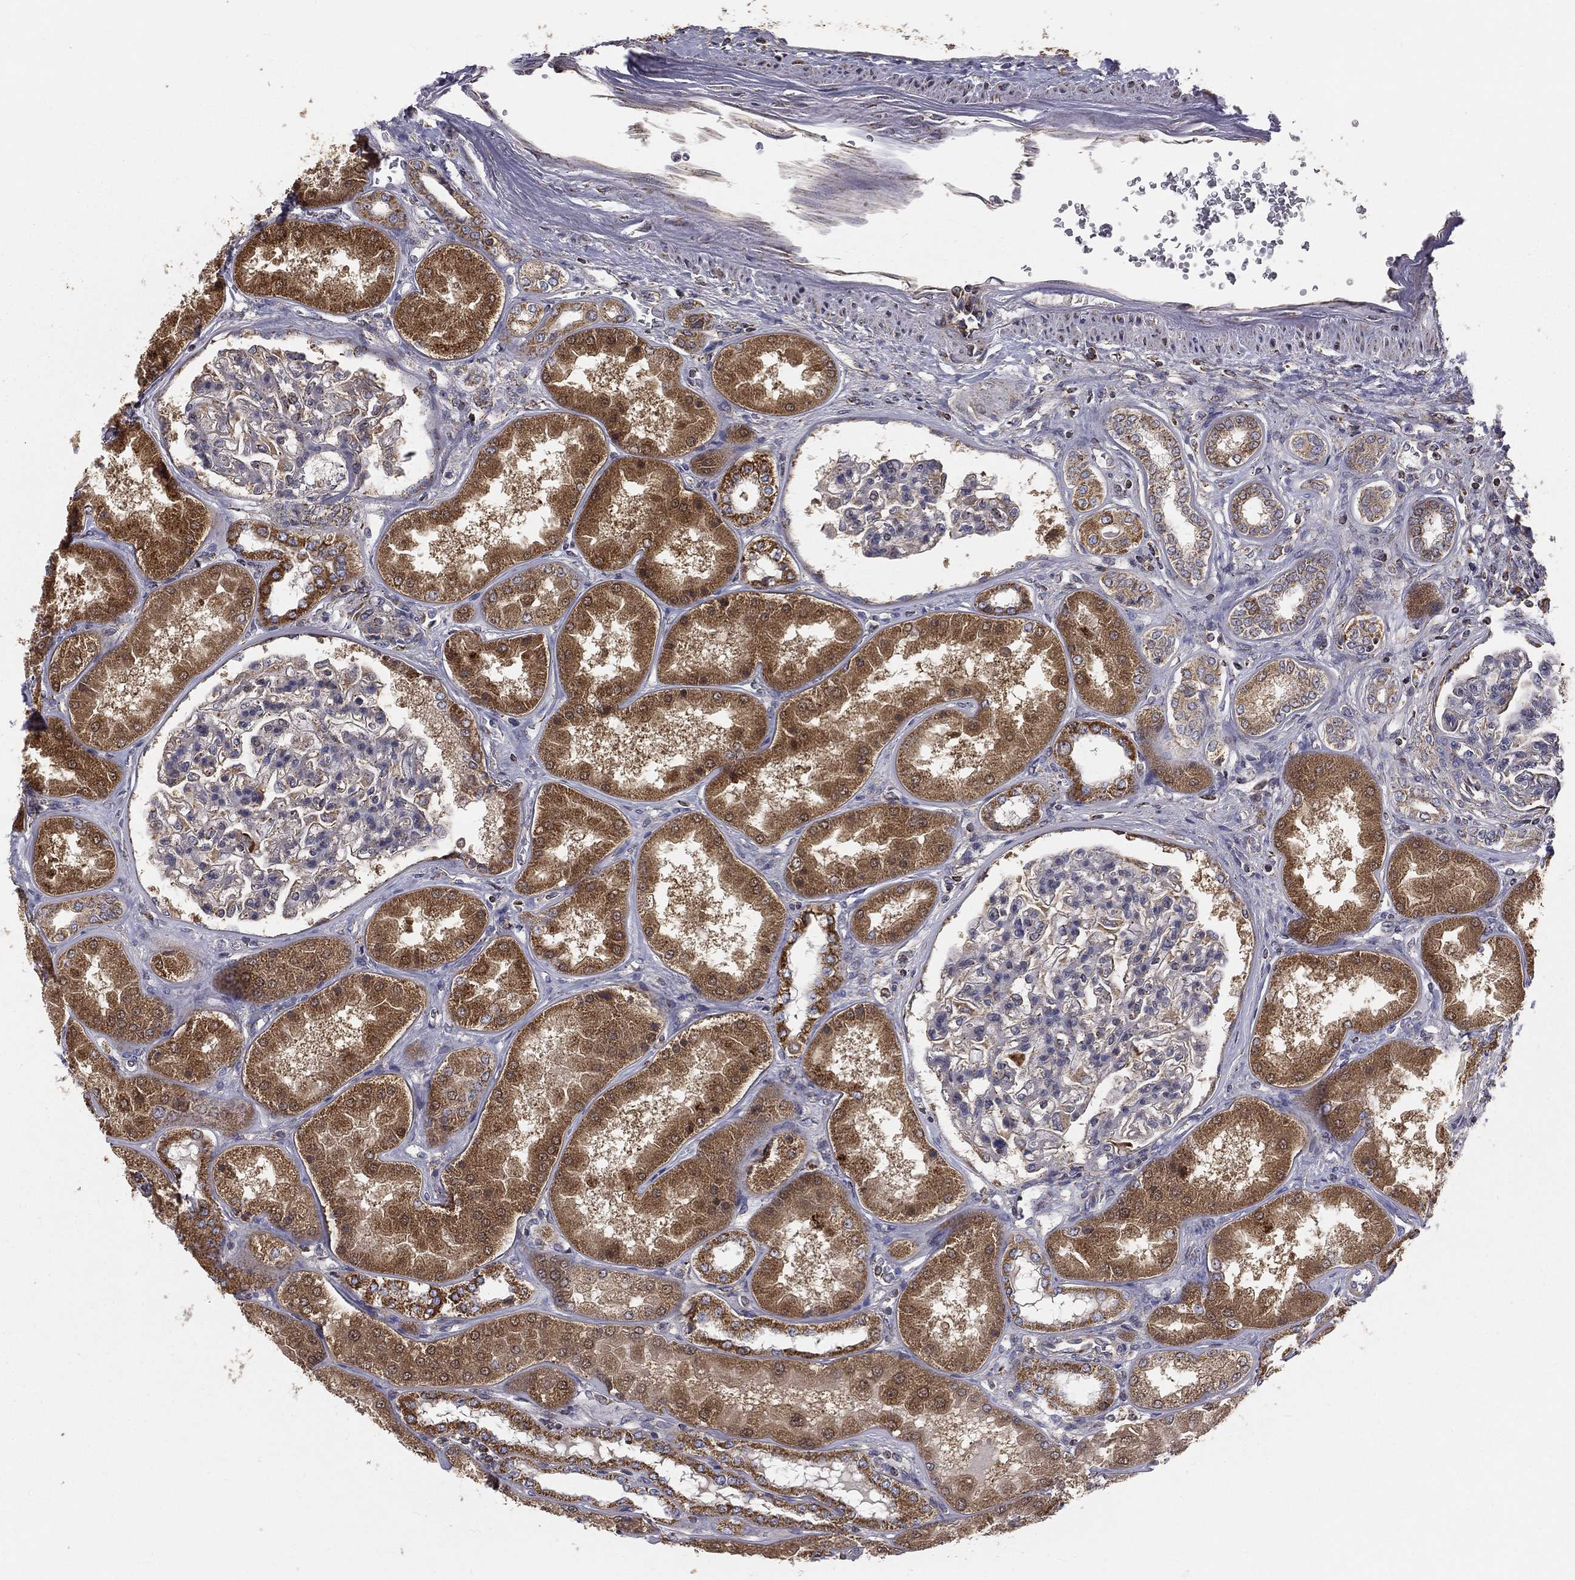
{"staining": {"intensity": "weak", "quantity": "<25%", "location": "cytoplasmic/membranous"}, "tissue": "kidney", "cell_type": "Cells in glomeruli", "image_type": "normal", "snomed": [{"axis": "morphology", "description": "Normal tissue, NOS"}, {"axis": "topography", "description": "Kidney"}], "caption": "The image displays no significant positivity in cells in glomeruli of kidney.", "gene": "GPD1", "patient": {"sex": "female", "age": 56}}